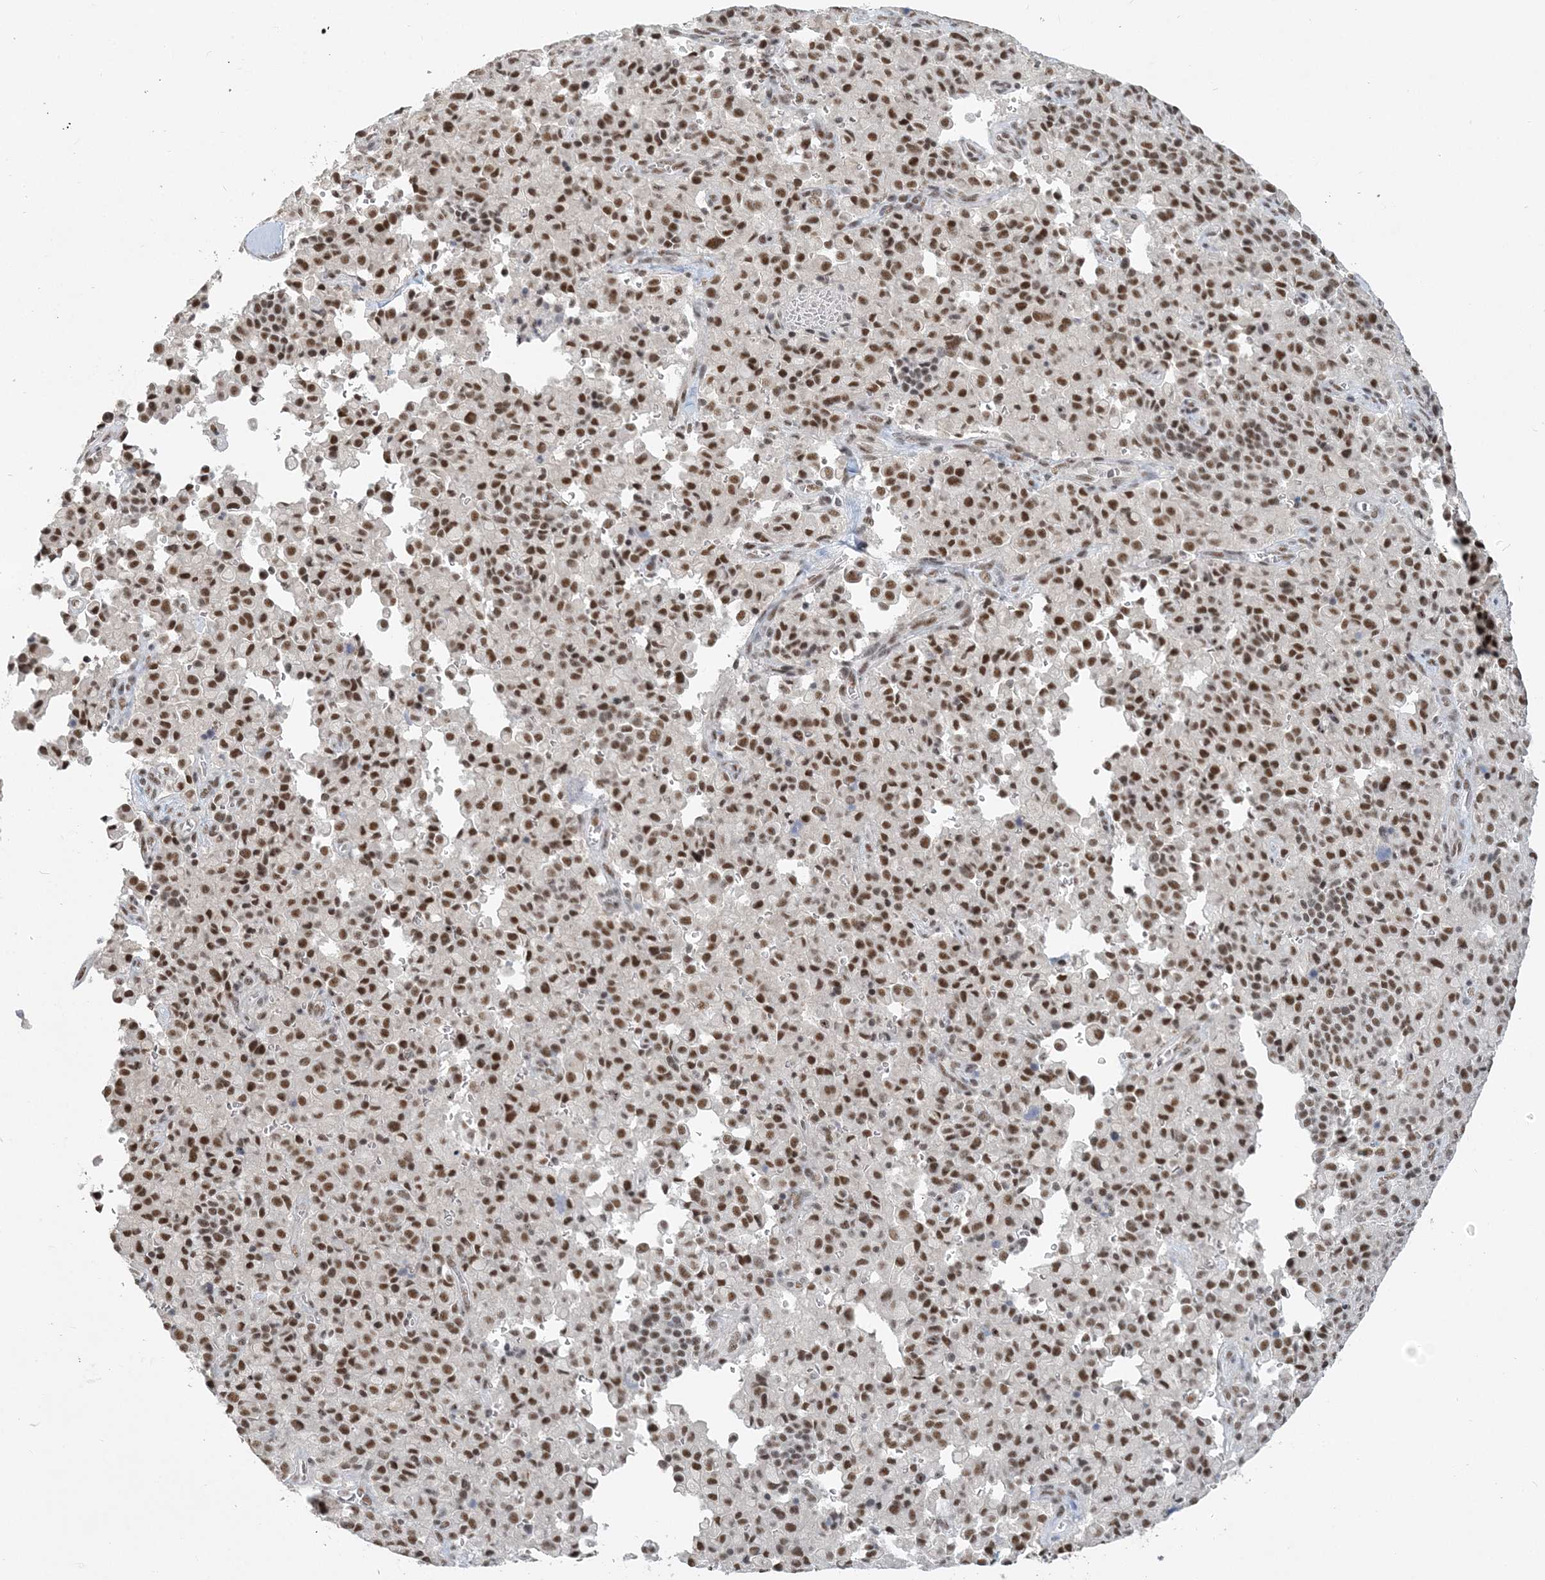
{"staining": {"intensity": "strong", "quantity": ">75%", "location": "nuclear"}, "tissue": "pancreatic cancer", "cell_type": "Tumor cells", "image_type": "cancer", "snomed": [{"axis": "morphology", "description": "Adenocarcinoma, NOS"}, {"axis": "topography", "description": "Pancreas"}], "caption": "There is high levels of strong nuclear expression in tumor cells of pancreatic cancer, as demonstrated by immunohistochemical staining (brown color).", "gene": "PLRG1", "patient": {"sex": "male", "age": 65}}